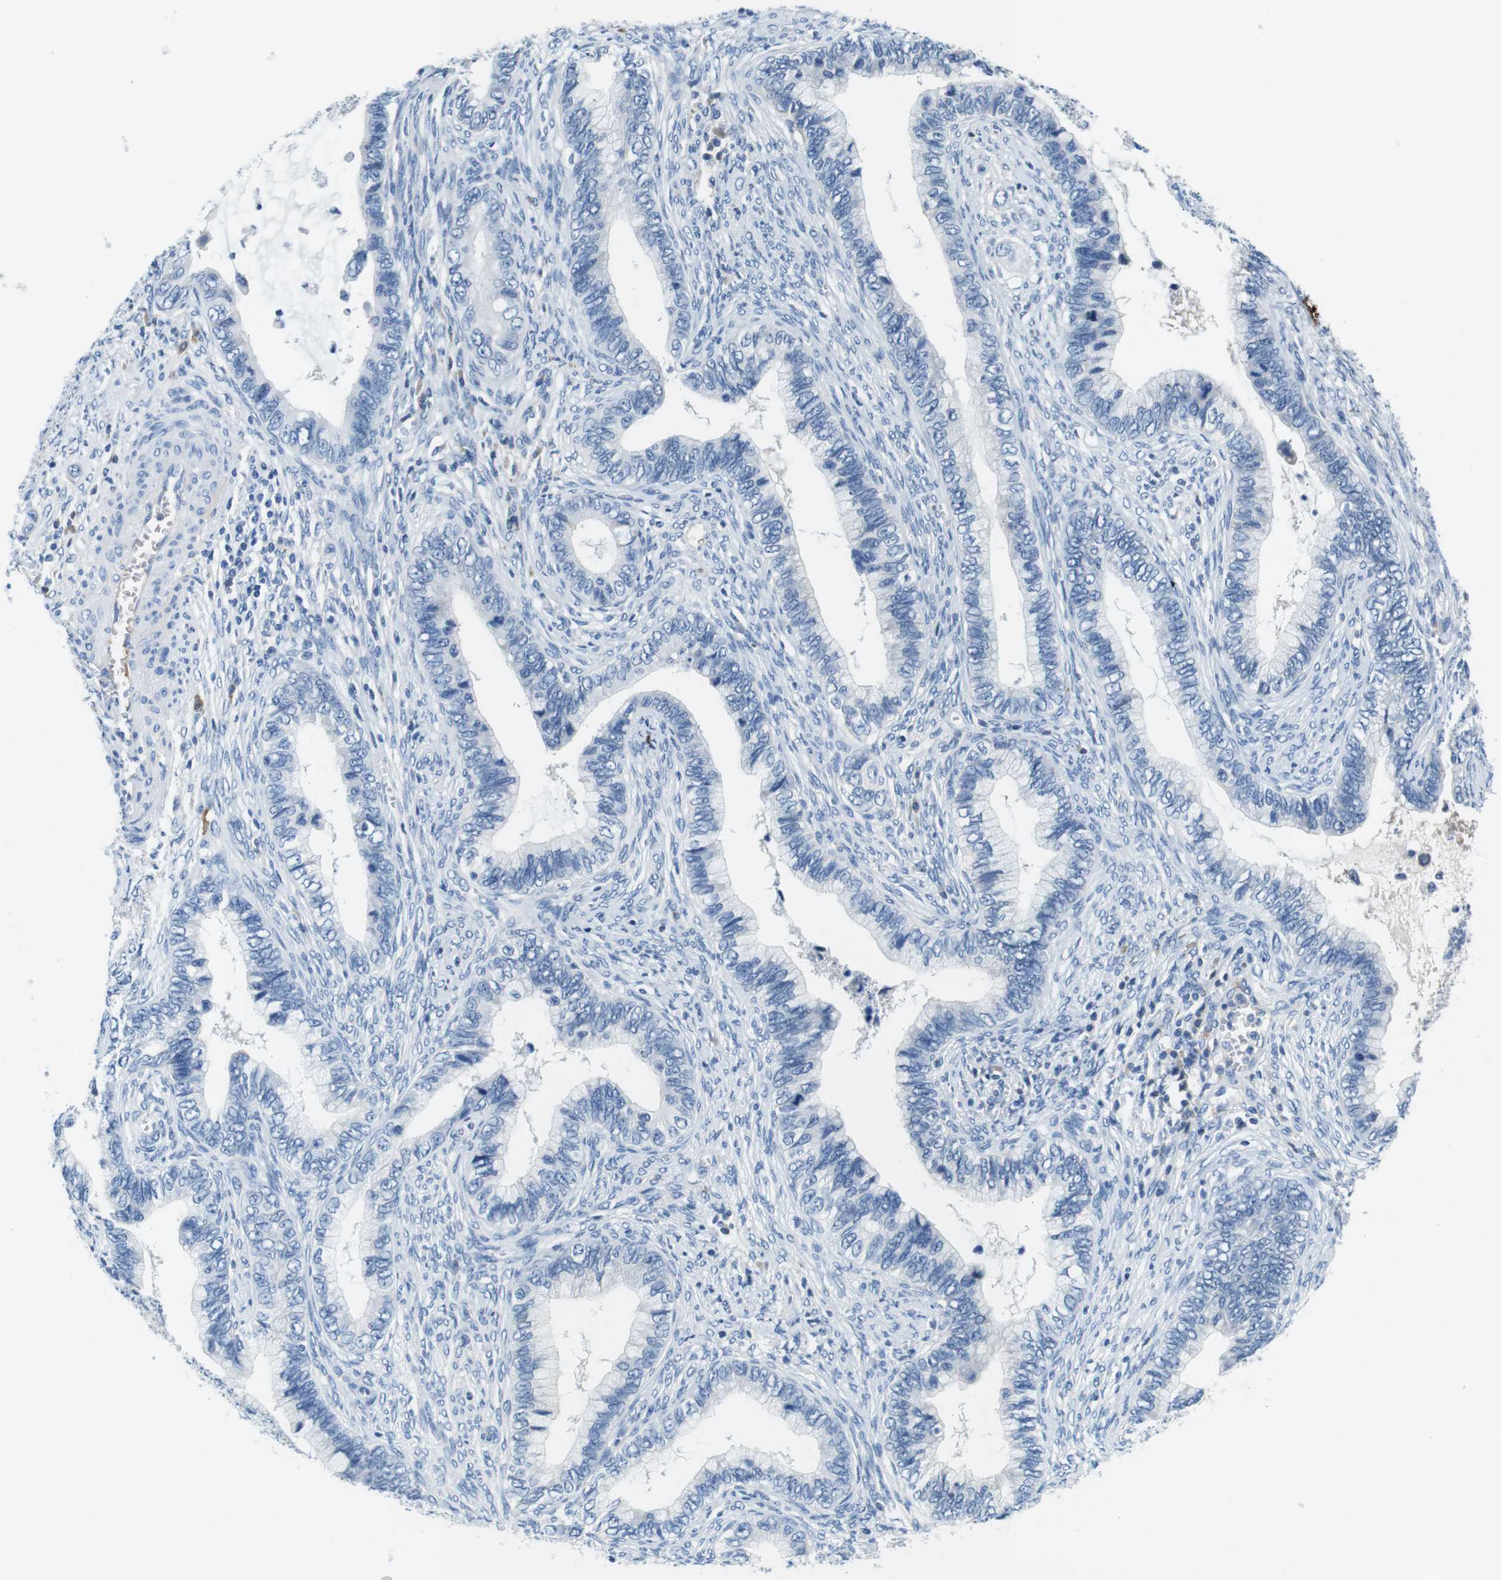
{"staining": {"intensity": "negative", "quantity": "none", "location": "none"}, "tissue": "cervical cancer", "cell_type": "Tumor cells", "image_type": "cancer", "snomed": [{"axis": "morphology", "description": "Adenocarcinoma, NOS"}, {"axis": "topography", "description": "Cervix"}], "caption": "High power microscopy image of an immunohistochemistry (IHC) micrograph of cervical cancer, revealing no significant positivity in tumor cells.", "gene": "IGHD", "patient": {"sex": "female", "age": 44}}